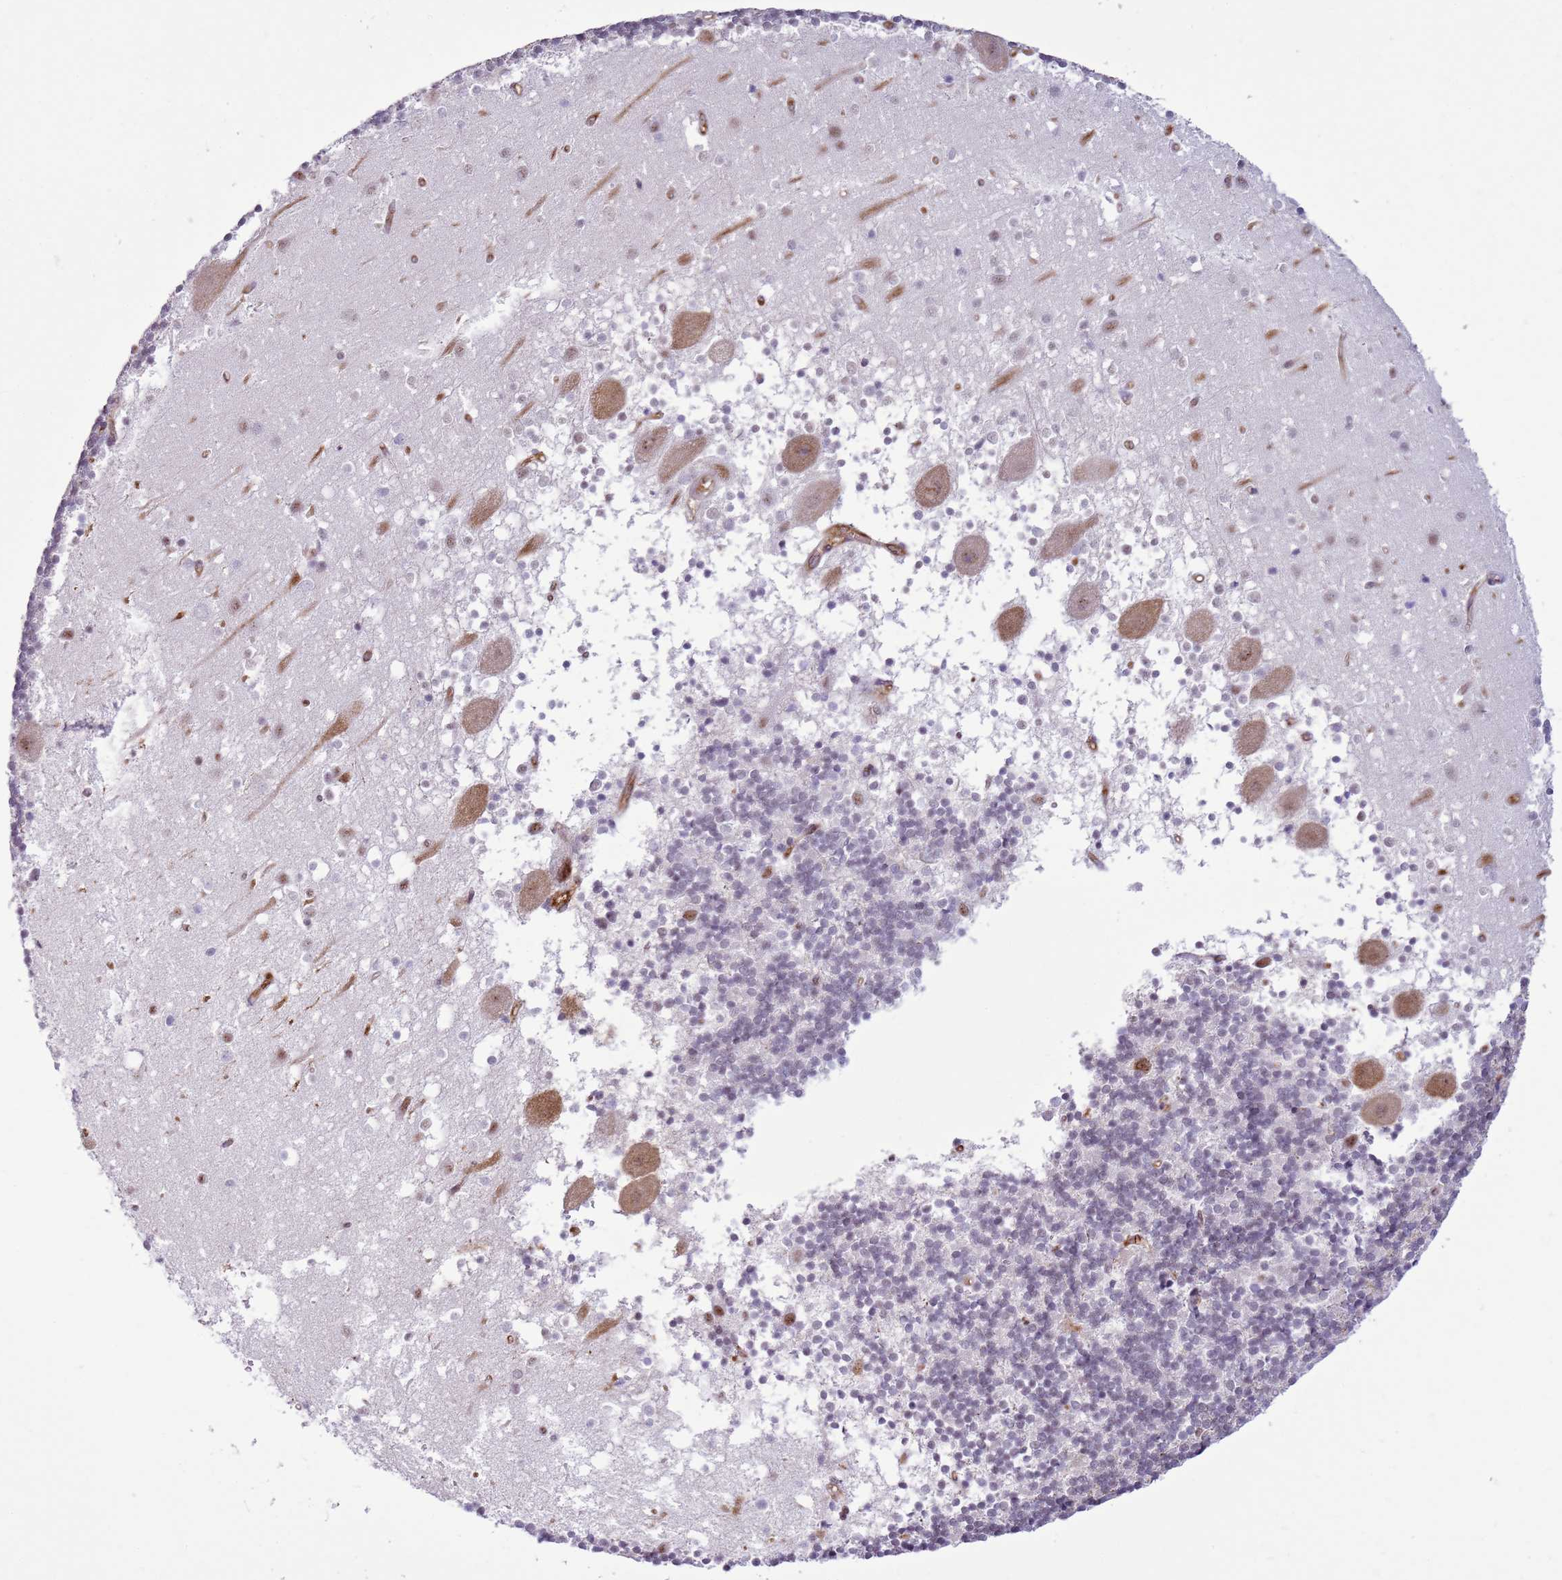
{"staining": {"intensity": "negative", "quantity": "none", "location": "none"}, "tissue": "cerebellum", "cell_type": "Cells in granular layer", "image_type": "normal", "snomed": [{"axis": "morphology", "description": "Normal tissue, NOS"}, {"axis": "topography", "description": "Cerebellum"}], "caption": "The image reveals no staining of cells in granular layer in normal cerebellum.", "gene": "GABRE", "patient": {"sex": "male", "age": 54}}